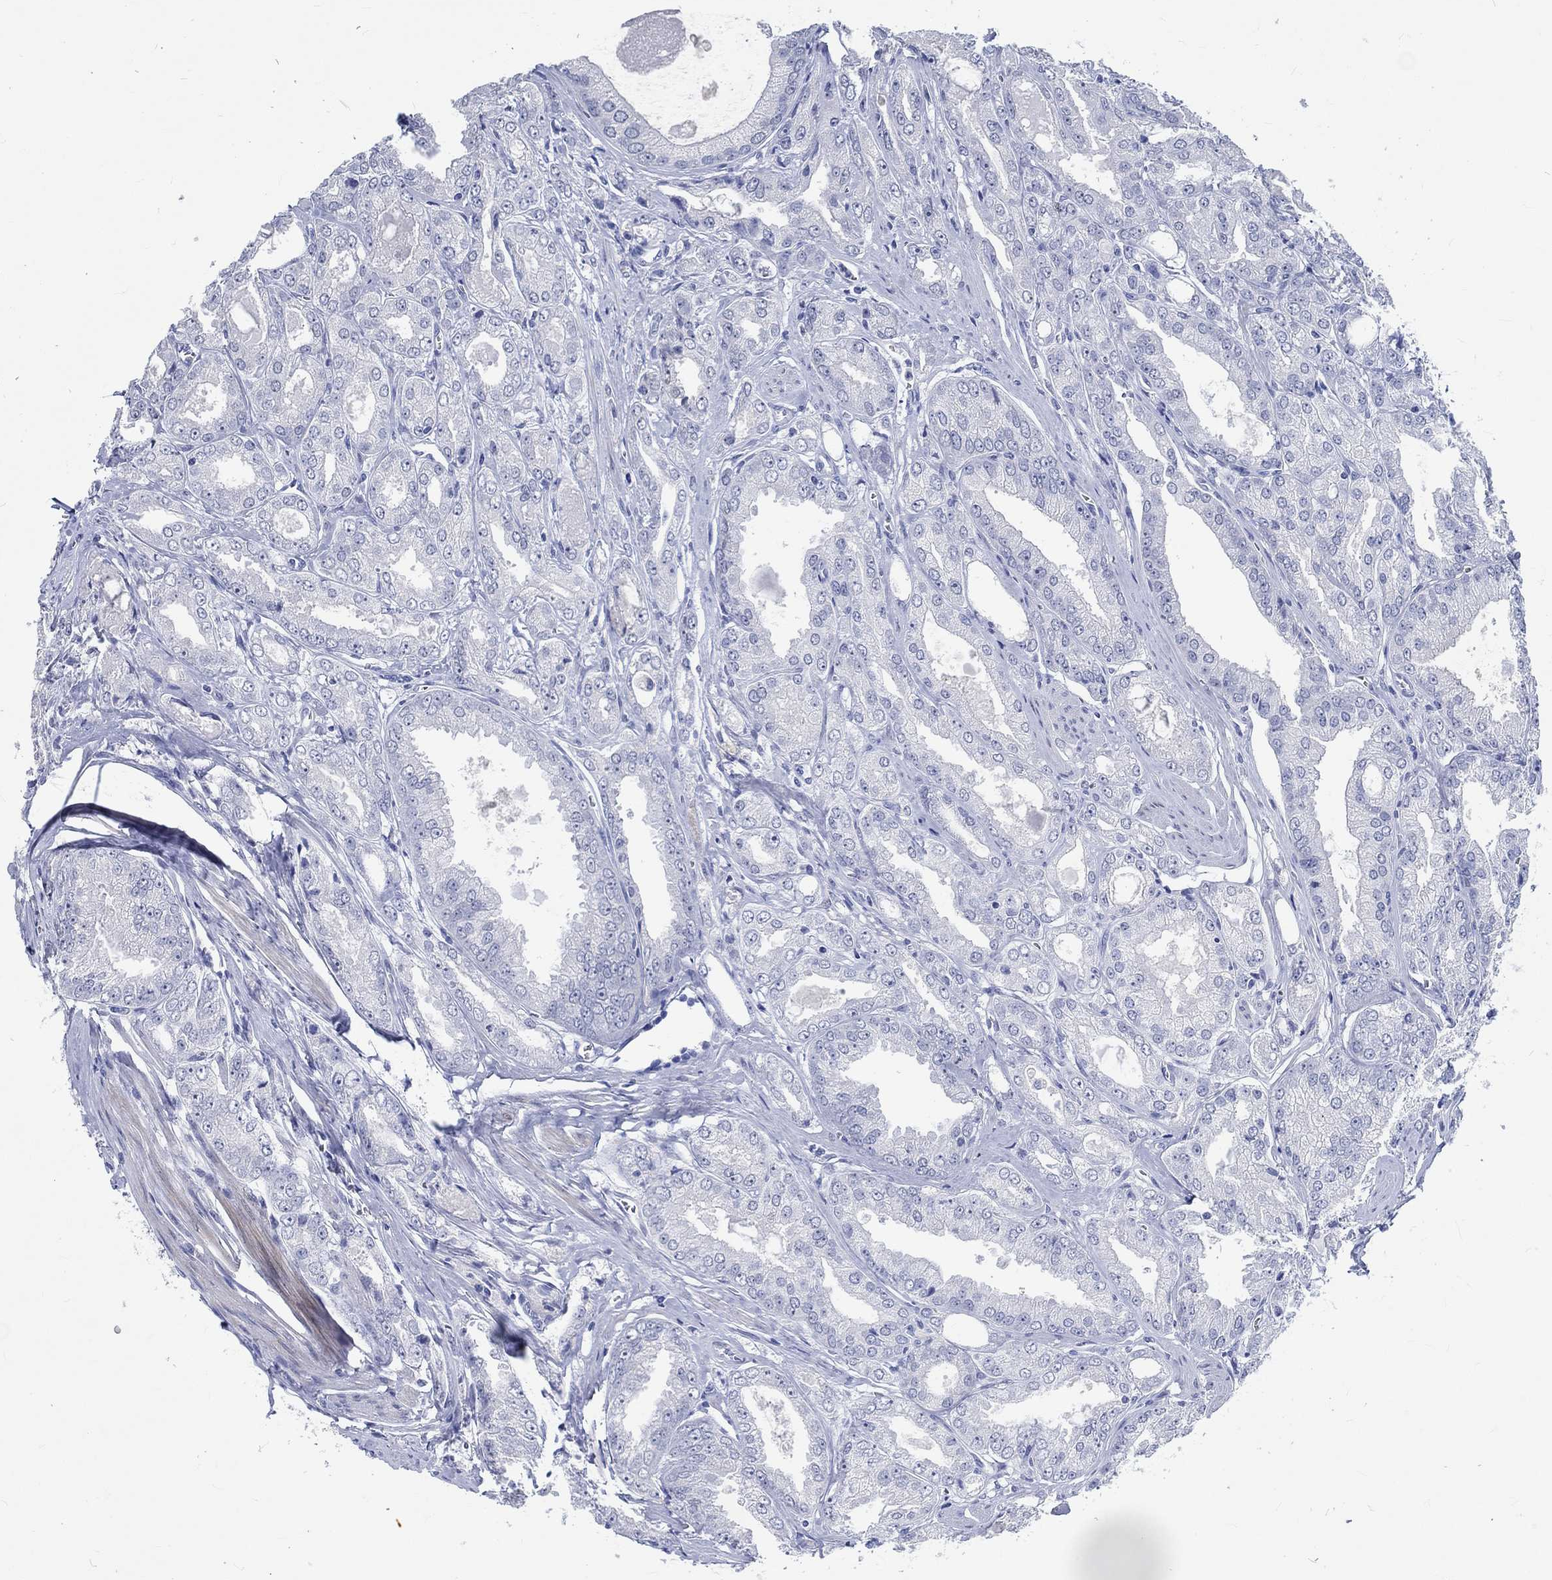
{"staining": {"intensity": "negative", "quantity": "none", "location": "none"}, "tissue": "prostate cancer", "cell_type": "Tumor cells", "image_type": "cancer", "snomed": [{"axis": "morphology", "description": "Adenocarcinoma, NOS"}, {"axis": "morphology", "description": "Adenocarcinoma, High grade"}, {"axis": "topography", "description": "Prostate"}], "caption": "DAB (3,3'-diaminobenzidine) immunohistochemical staining of human prostate adenocarcinoma displays no significant expression in tumor cells.", "gene": "C4orf47", "patient": {"sex": "male", "age": 70}}